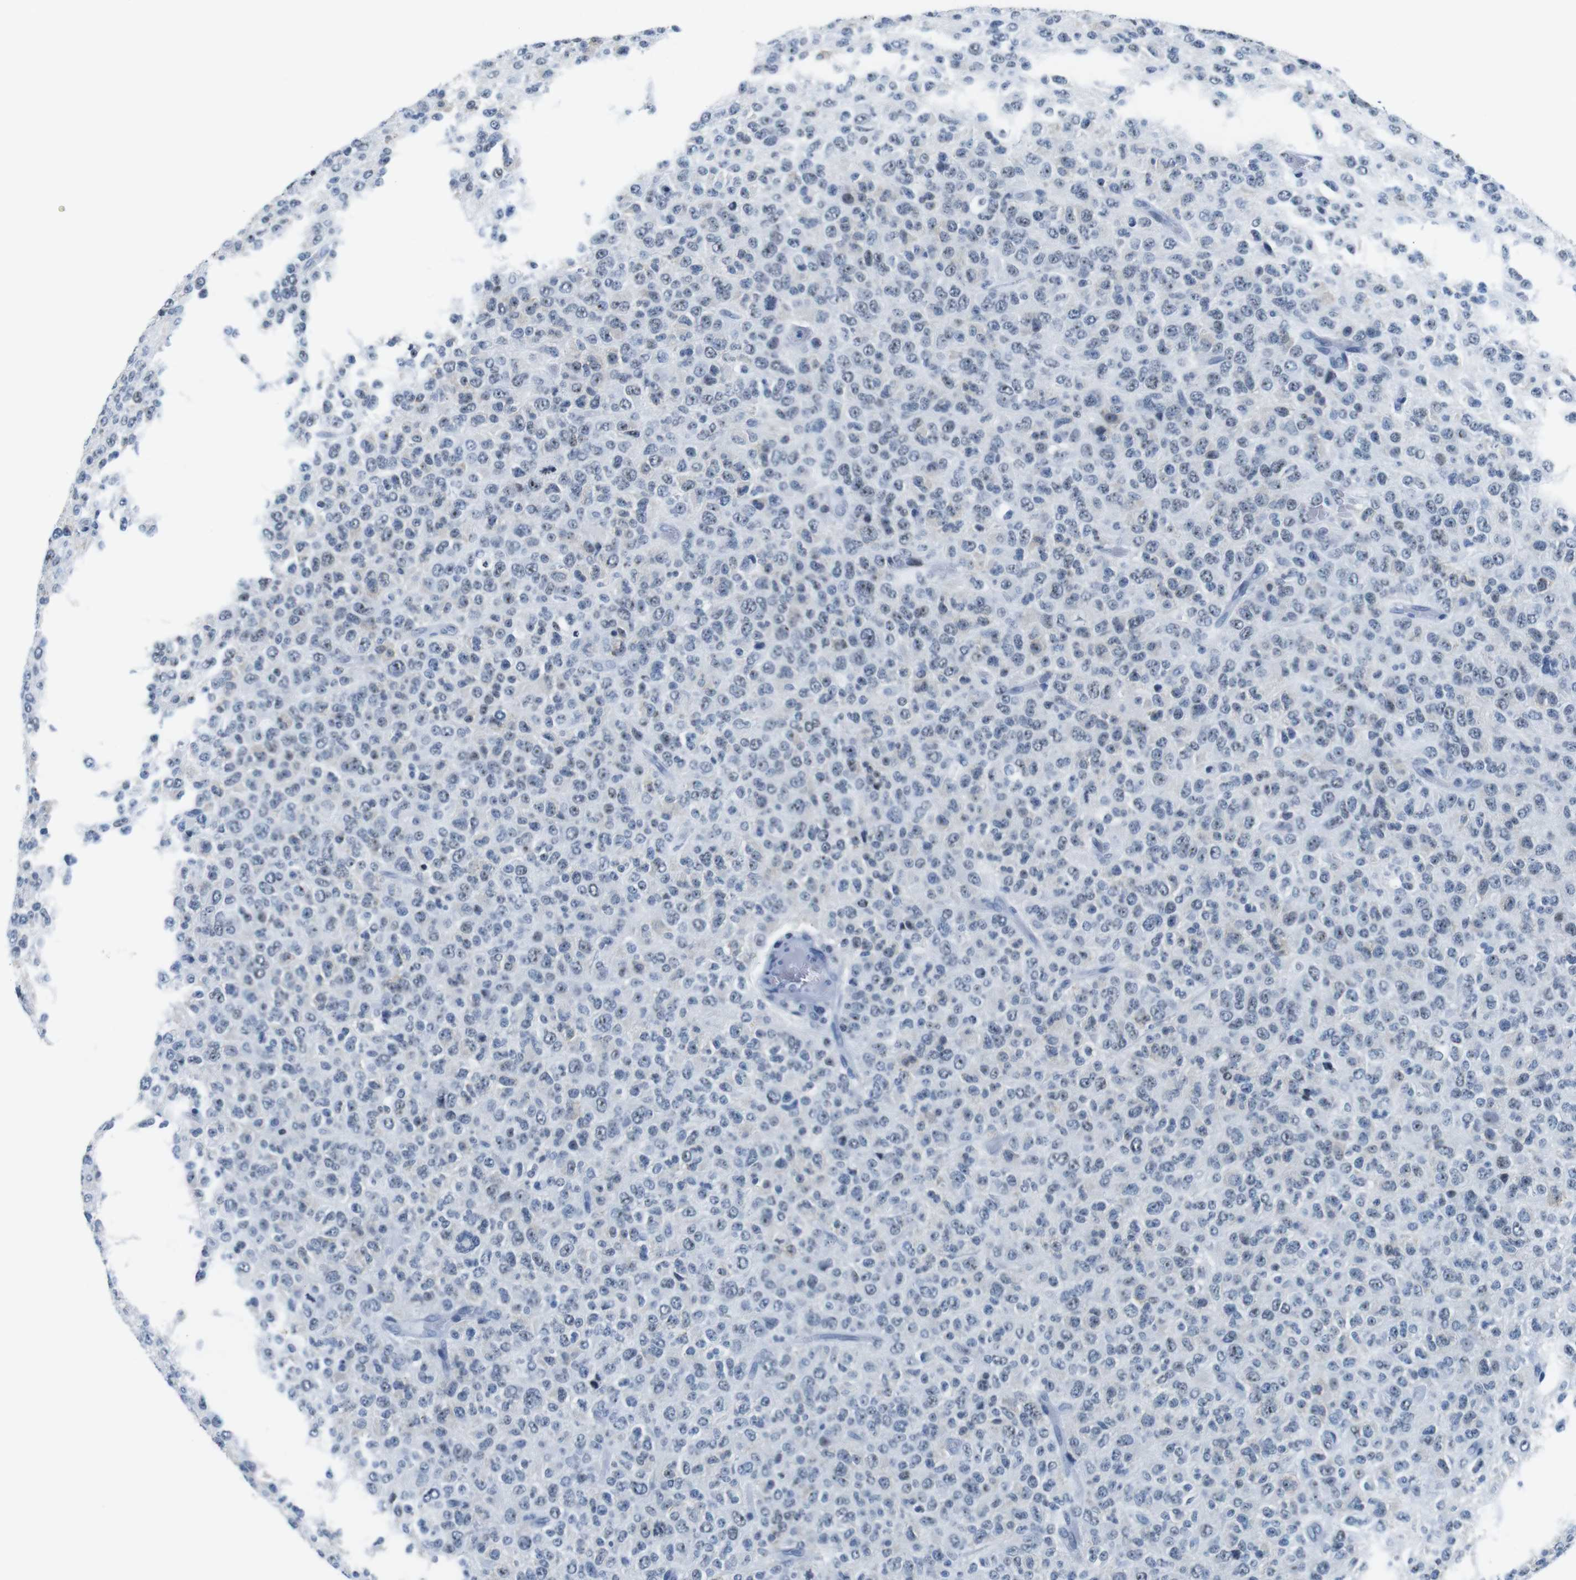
{"staining": {"intensity": "negative", "quantity": "none", "location": "none"}, "tissue": "glioma", "cell_type": "Tumor cells", "image_type": "cancer", "snomed": [{"axis": "morphology", "description": "Glioma, malignant, High grade"}, {"axis": "topography", "description": "pancreas cauda"}], "caption": "Immunohistochemistry micrograph of neoplastic tissue: malignant high-grade glioma stained with DAB exhibits no significant protein positivity in tumor cells.", "gene": "NIFK", "patient": {"sex": "male", "age": 60}}